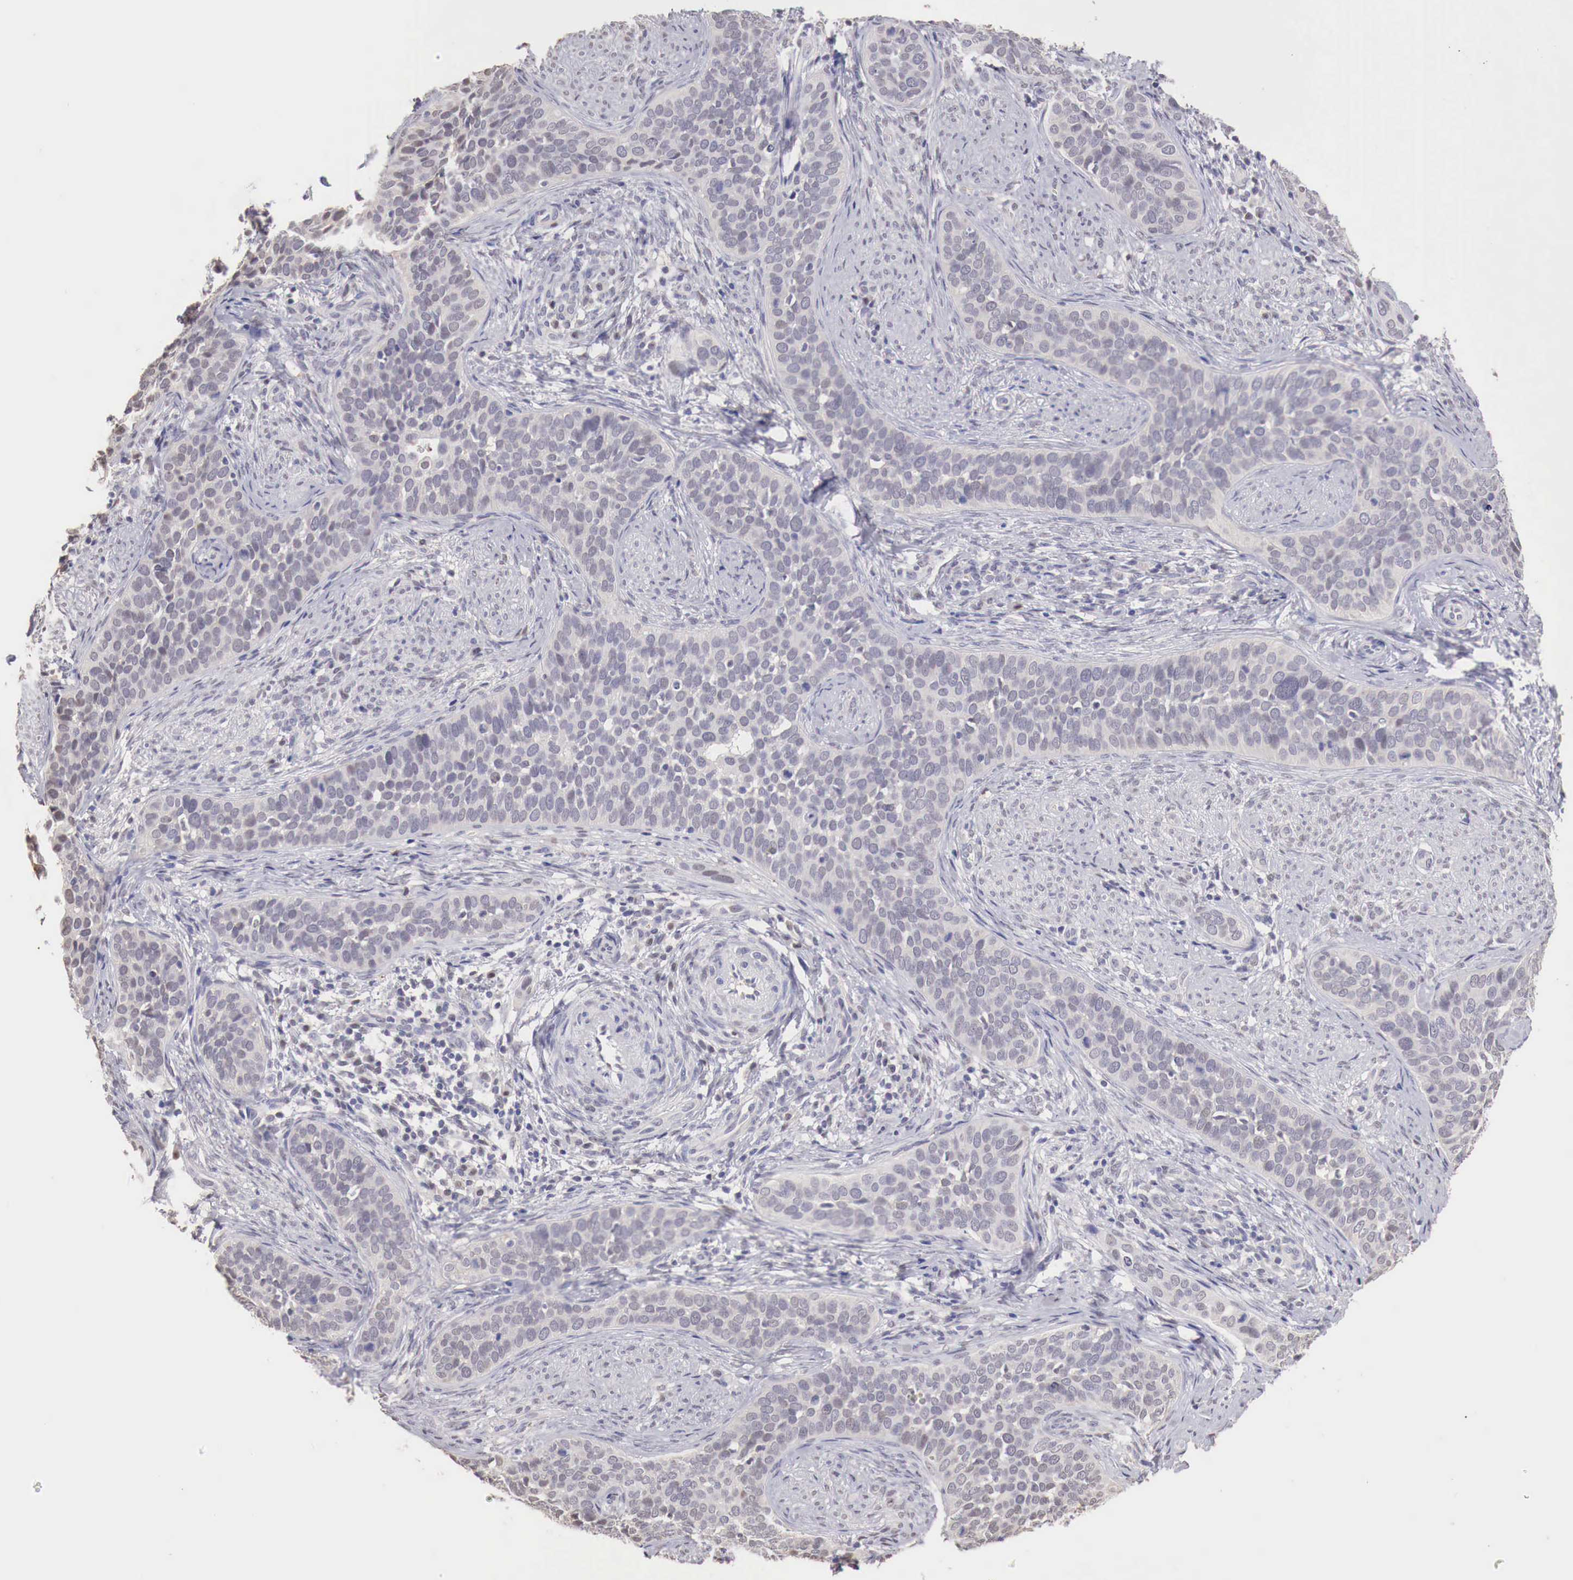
{"staining": {"intensity": "negative", "quantity": "none", "location": "none"}, "tissue": "cervical cancer", "cell_type": "Tumor cells", "image_type": "cancer", "snomed": [{"axis": "morphology", "description": "Squamous cell carcinoma, NOS"}, {"axis": "topography", "description": "Cervix"}], "caption": "Histopathology image shows no protein staining in tumor cells of cervical cancer (squamous cell carcinoma) tissue.", "gene": "UBA1", "patient": {"sex": "female", "age": 31}}